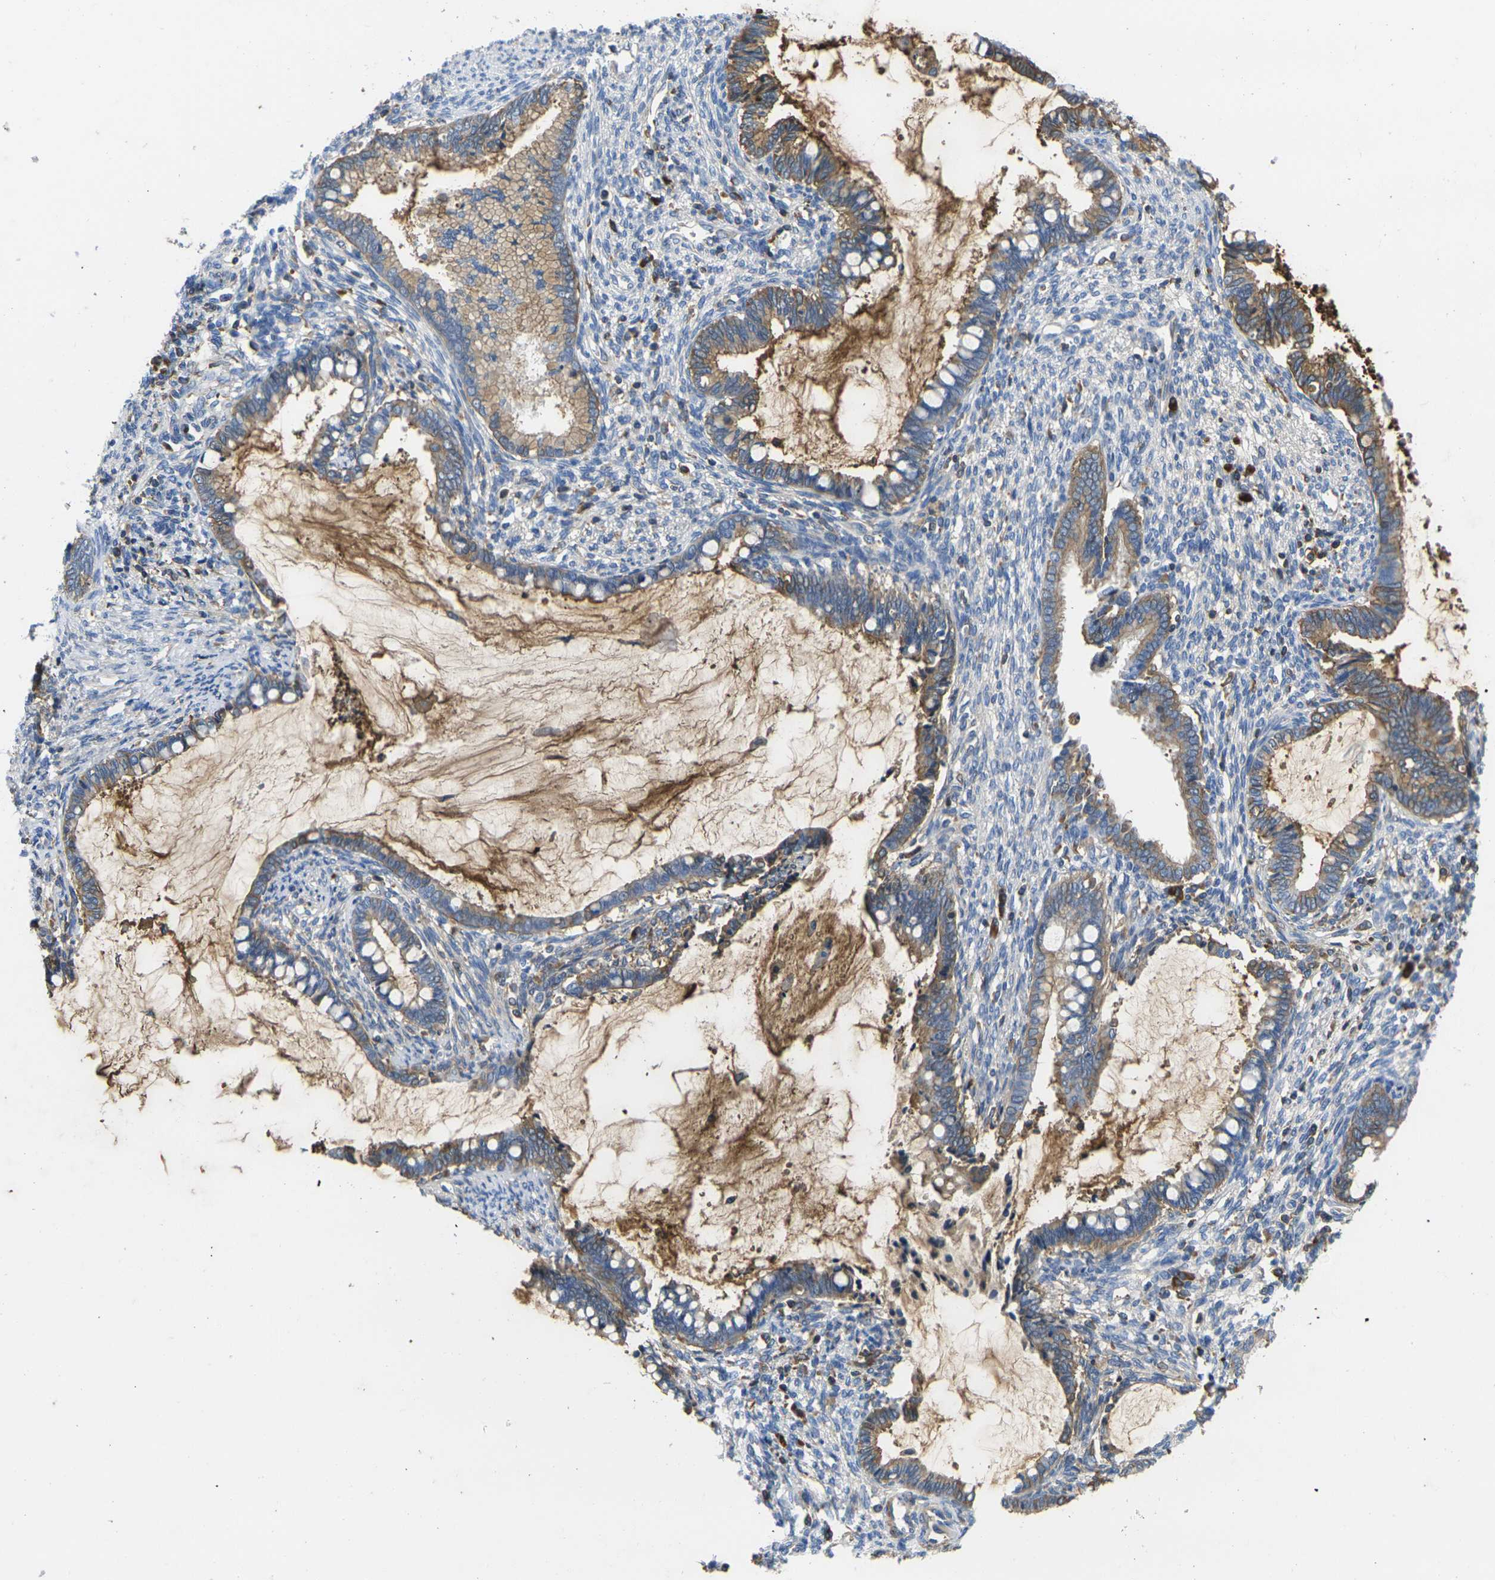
{"staining": {"intensity": "moderate", "quantity": ">75%", "location": "cytoplasmic/membranous"}, "tissue": "cervical cancer", "cell_type": "Tumor cells", "image_type": "cancer", "snomed": [{"axis": "morphology", "description": "Adenocarcinoma, NOS"}, {"axis": "topography", "description": "Cervix"}], "caption": "Tumor cells exhibit medium levels of moderate cytoplasmic/membranous staining in approximately >75% of cells in human adenocarcinoma (cervical).", "gene": "GREM2", "patient": {"sex": "female", "age": 44}}